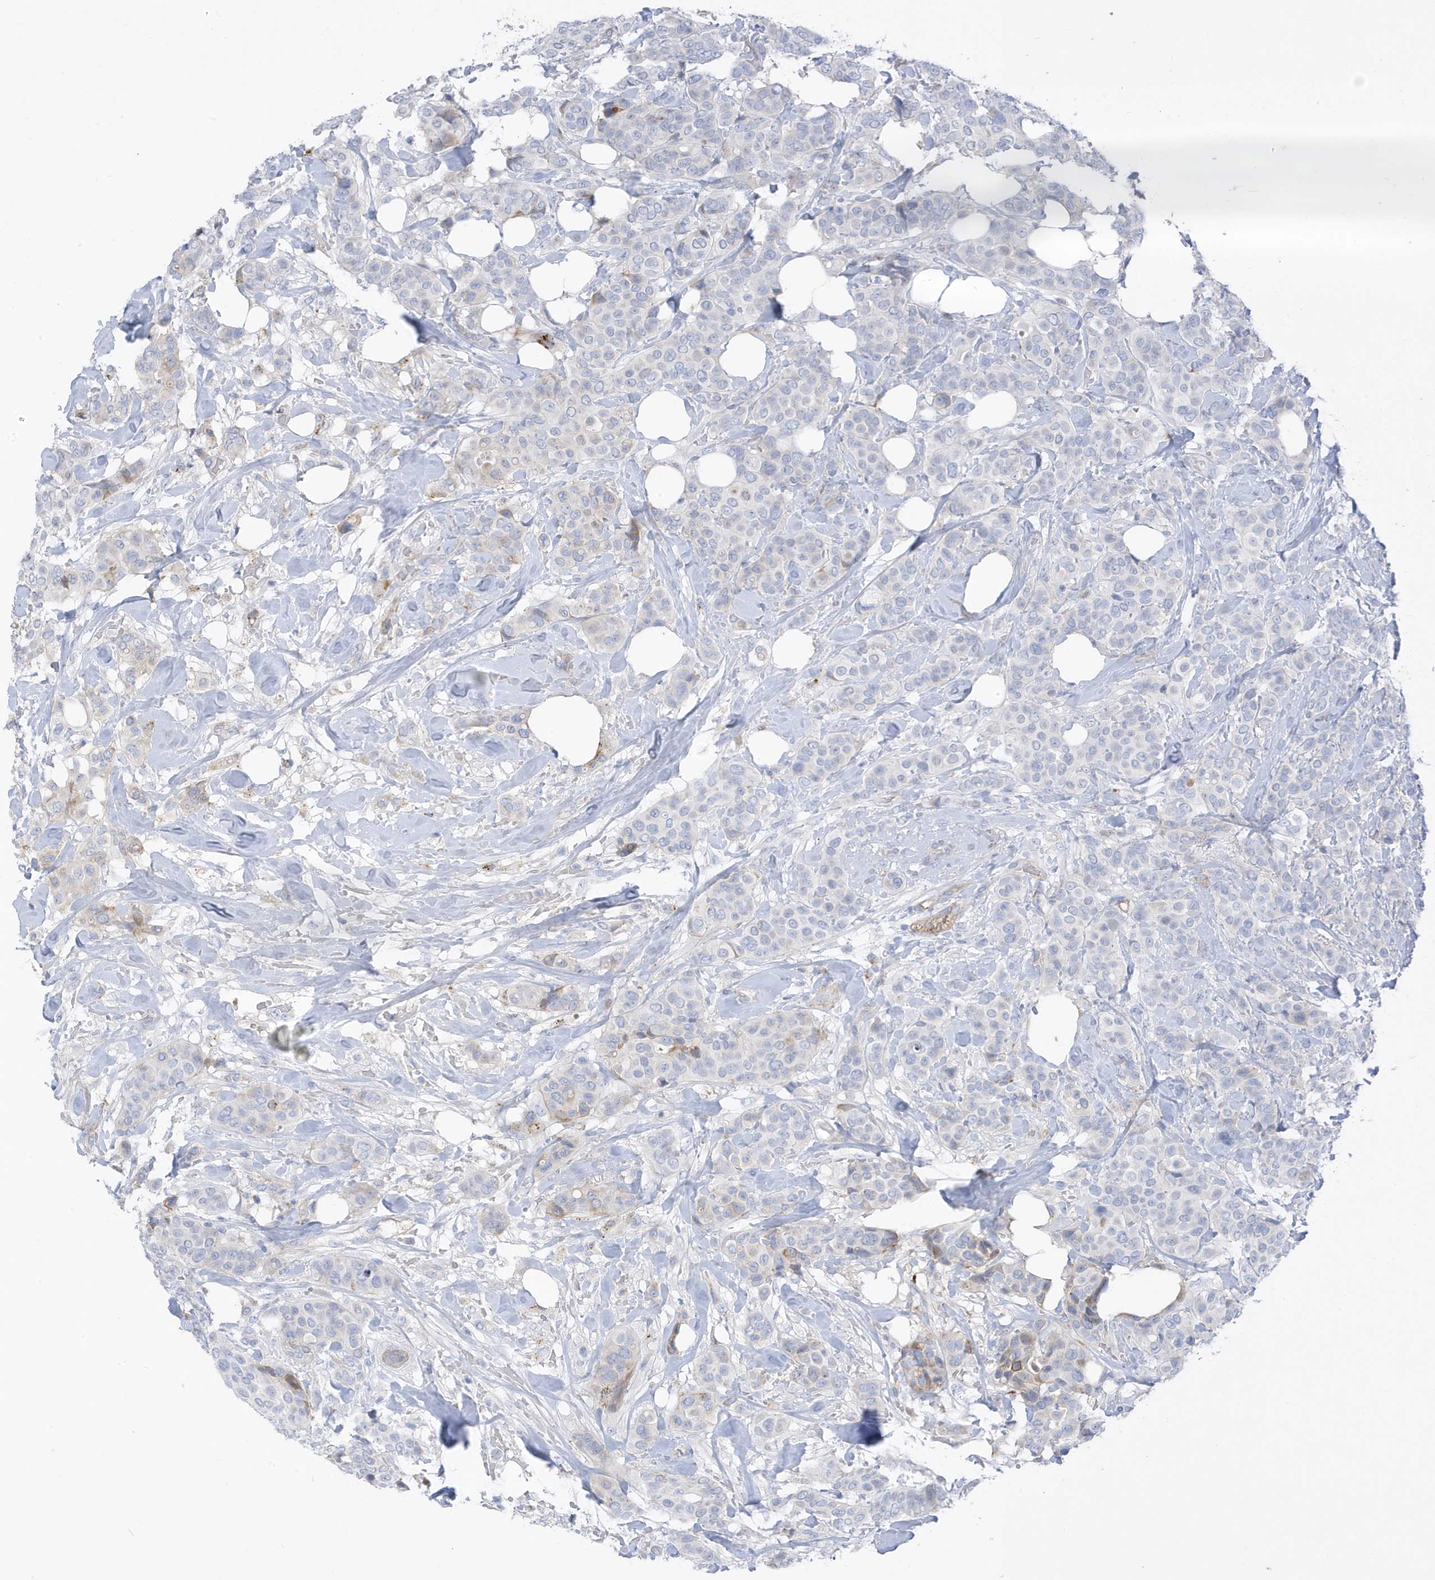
{"staining": {"intensity": "moderate", "quantity": "<25%", "location": "cytoplasmic/membranous"}, "tissue": "breast cancer", "cell_type": "Tumor cells", "image_type": "cancer", "snomed": [{"axis": "morphology", "description": "Lobular carcinoma"}, {"axis": "topography", "description": "Breast"}], "caption": "This is an image of immunohistochemistry (IHC) staining of breast lobular carcinoma, which shows moderate positivity in the cytoplasmic/membranous of tumor cells.", "gene": "ATP13A5", "patient": {"sex": "female", "age": 51}}